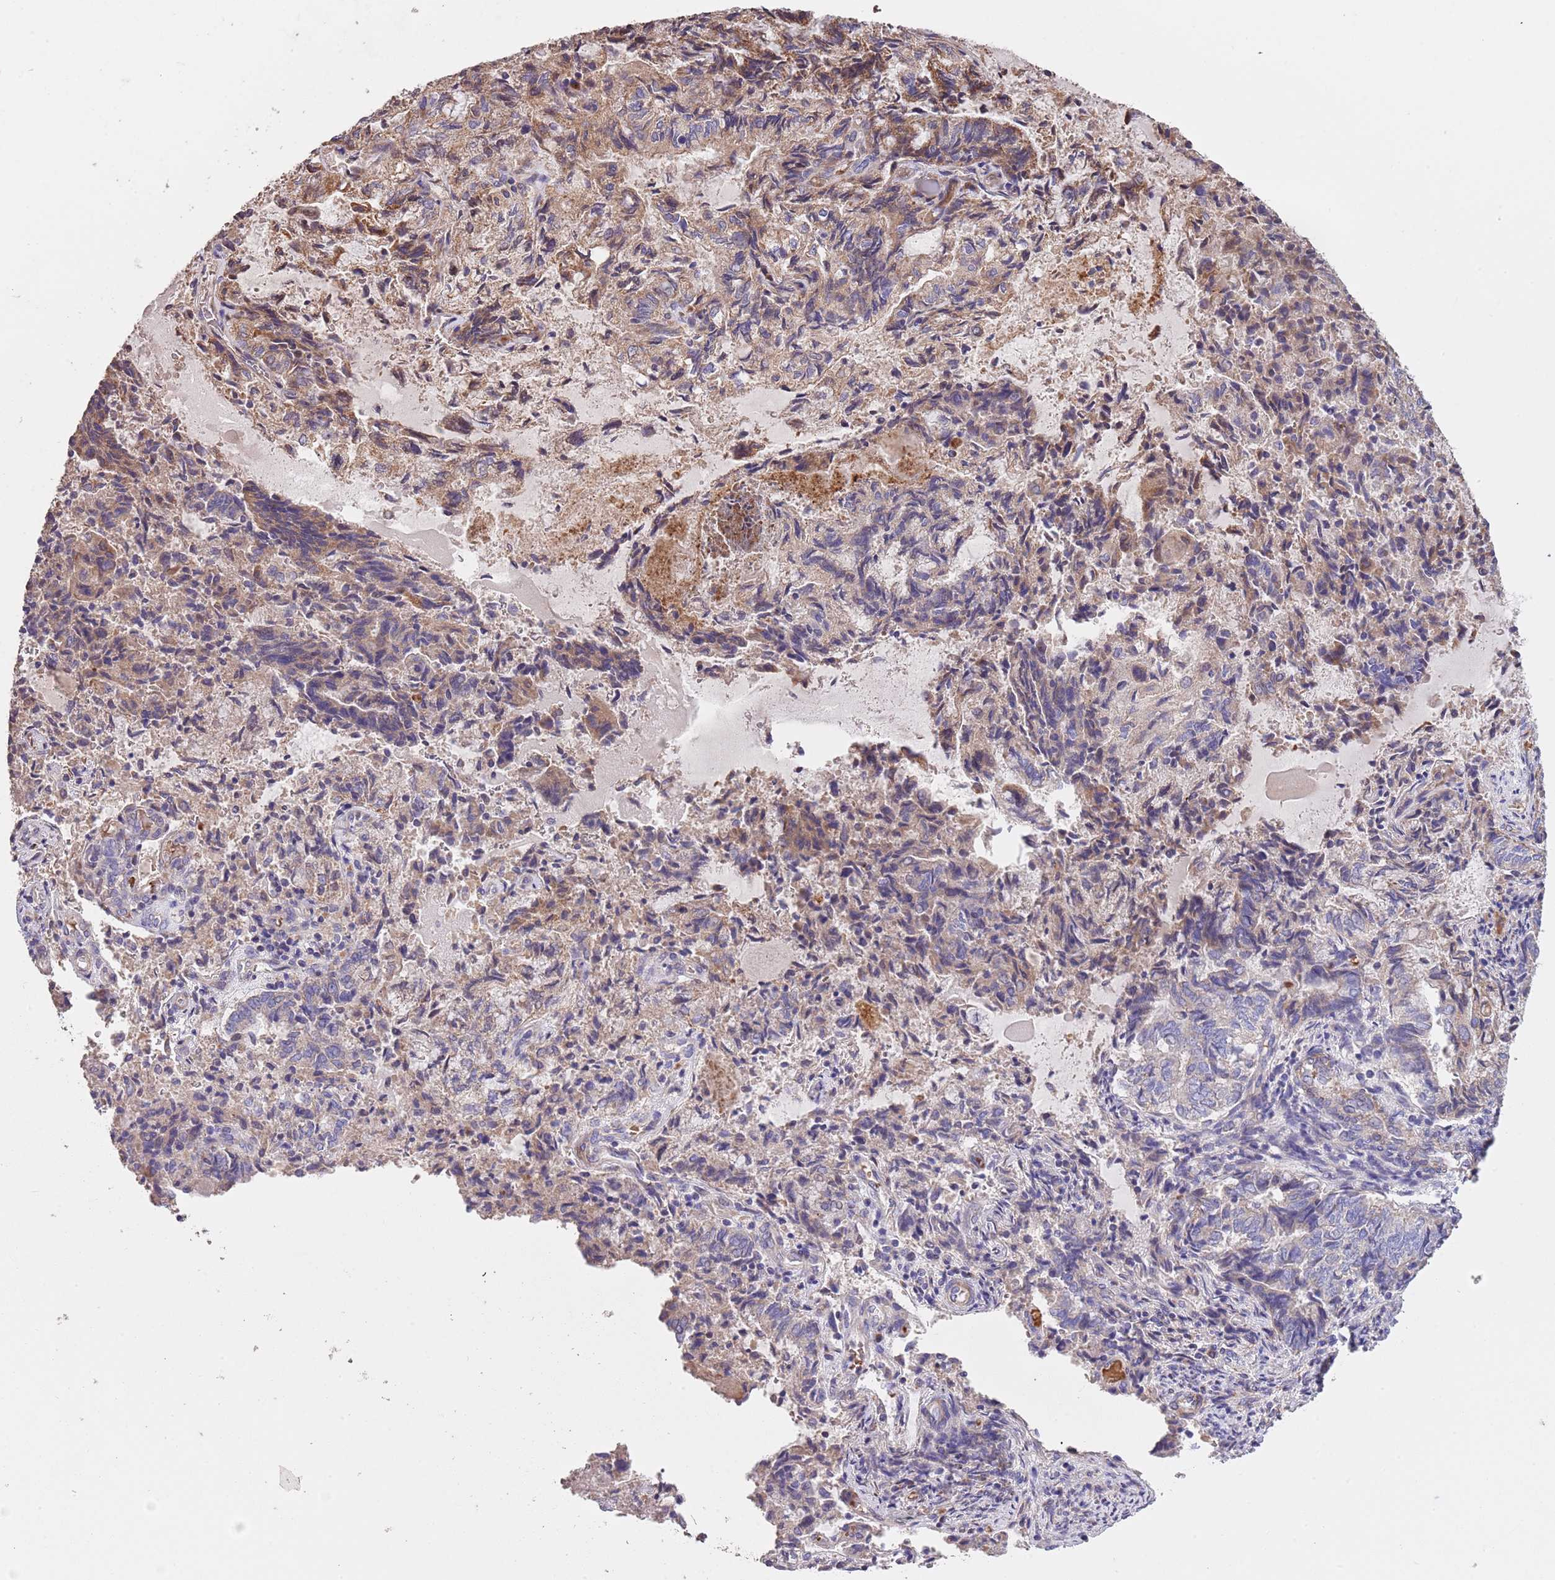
{"staining": {"intensity": "weak", "quantity": "<25%", "location": "cytoplasmic/membranous"}, "tissue": "endometrial cancer", "cell_type": "Tumor cells", "image_type": "cancer", "snomed": [{"axis": "morphology", "description": "Adenocarcinoma, NOS"}, {"axis": "topography", "description": "Endometrium"}], "caption": "Tumor cells show no significant positivity in endometrial cancer (adenocarcinoma).", "gene": "PIGA", "patient": {"sex": "female", "age": 80}}